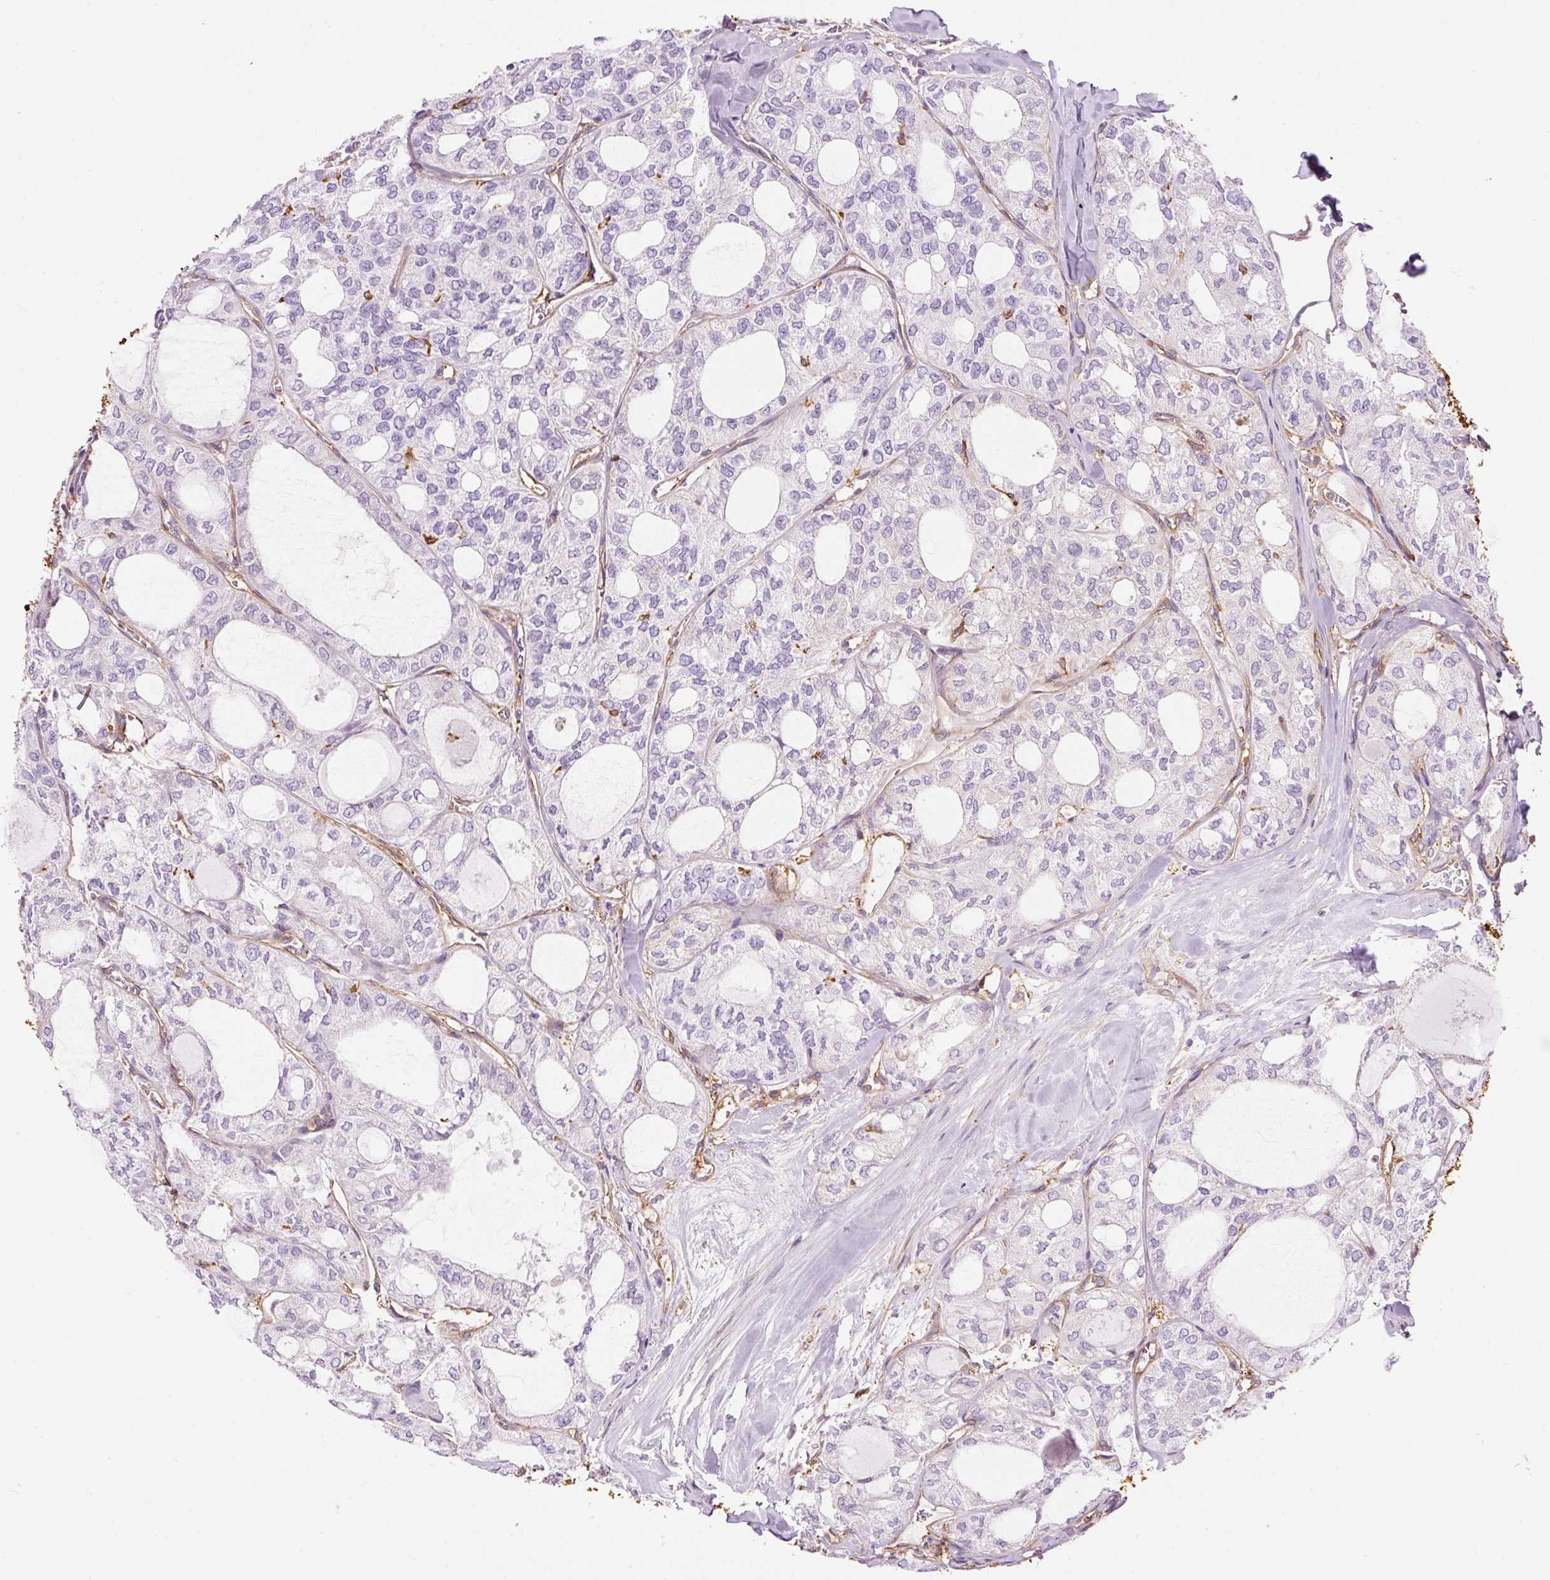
{"staining": {"intensity": "negative", "quantity": "none", "location": "none"}, "tissue": "thyroid cancer", "cell_type": "Tumor cells", "image_type": "cancer", "snomed": [{"axis": "morphology", "description": "Follicular adenoma carcinoma, NOS"}, {"axis": "topography", "description": "Thyroid gland"}], "caption": "Histopathology image shows no significant protein staining in tumor cells of thyroid follicular adenoma carcinoma.", "gene": "IL10RB", "patient": {"sex": "male", "age": 75}}